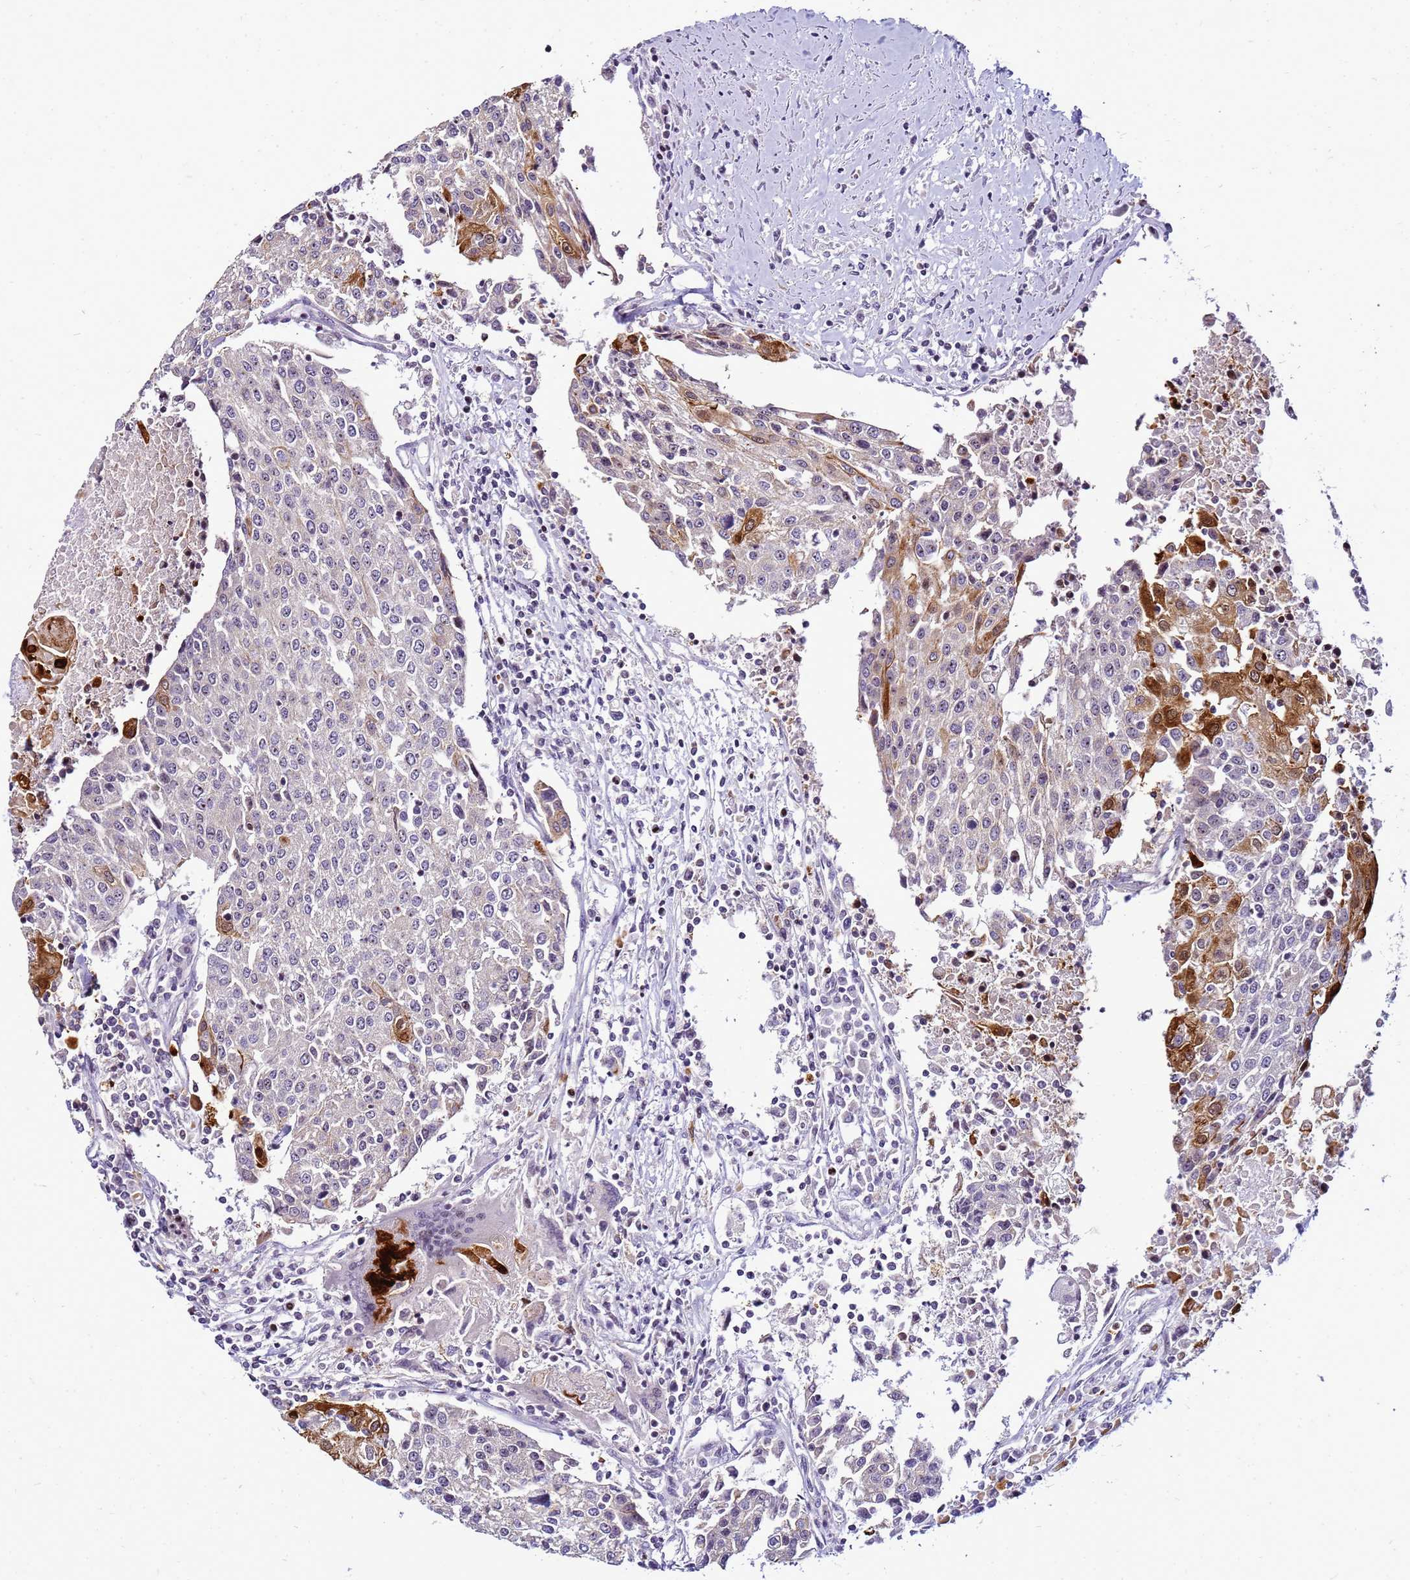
{"staining": {"intensity": "moderate", "quantity": "<25%", "location": "cytoplasmic/membranous"}, "tissue": "urothelial cancer", "cell_type": "Tumor cells", "image_type": "cancer", "snomed": [{"axis": "morphology", "description": "Urothelial carcinoma, High grade"}, {"axis": "topography", "description": "Urinary bladder"}], "caption": "Approximately <25% of tumor cells in urothelial cancer reveal moderate cytoplasmic/membranous protein expression as visualized by brown immunohistochemical staining.", "gene": "VPS4B", "patient": {"sex": "female", "age": 85}}